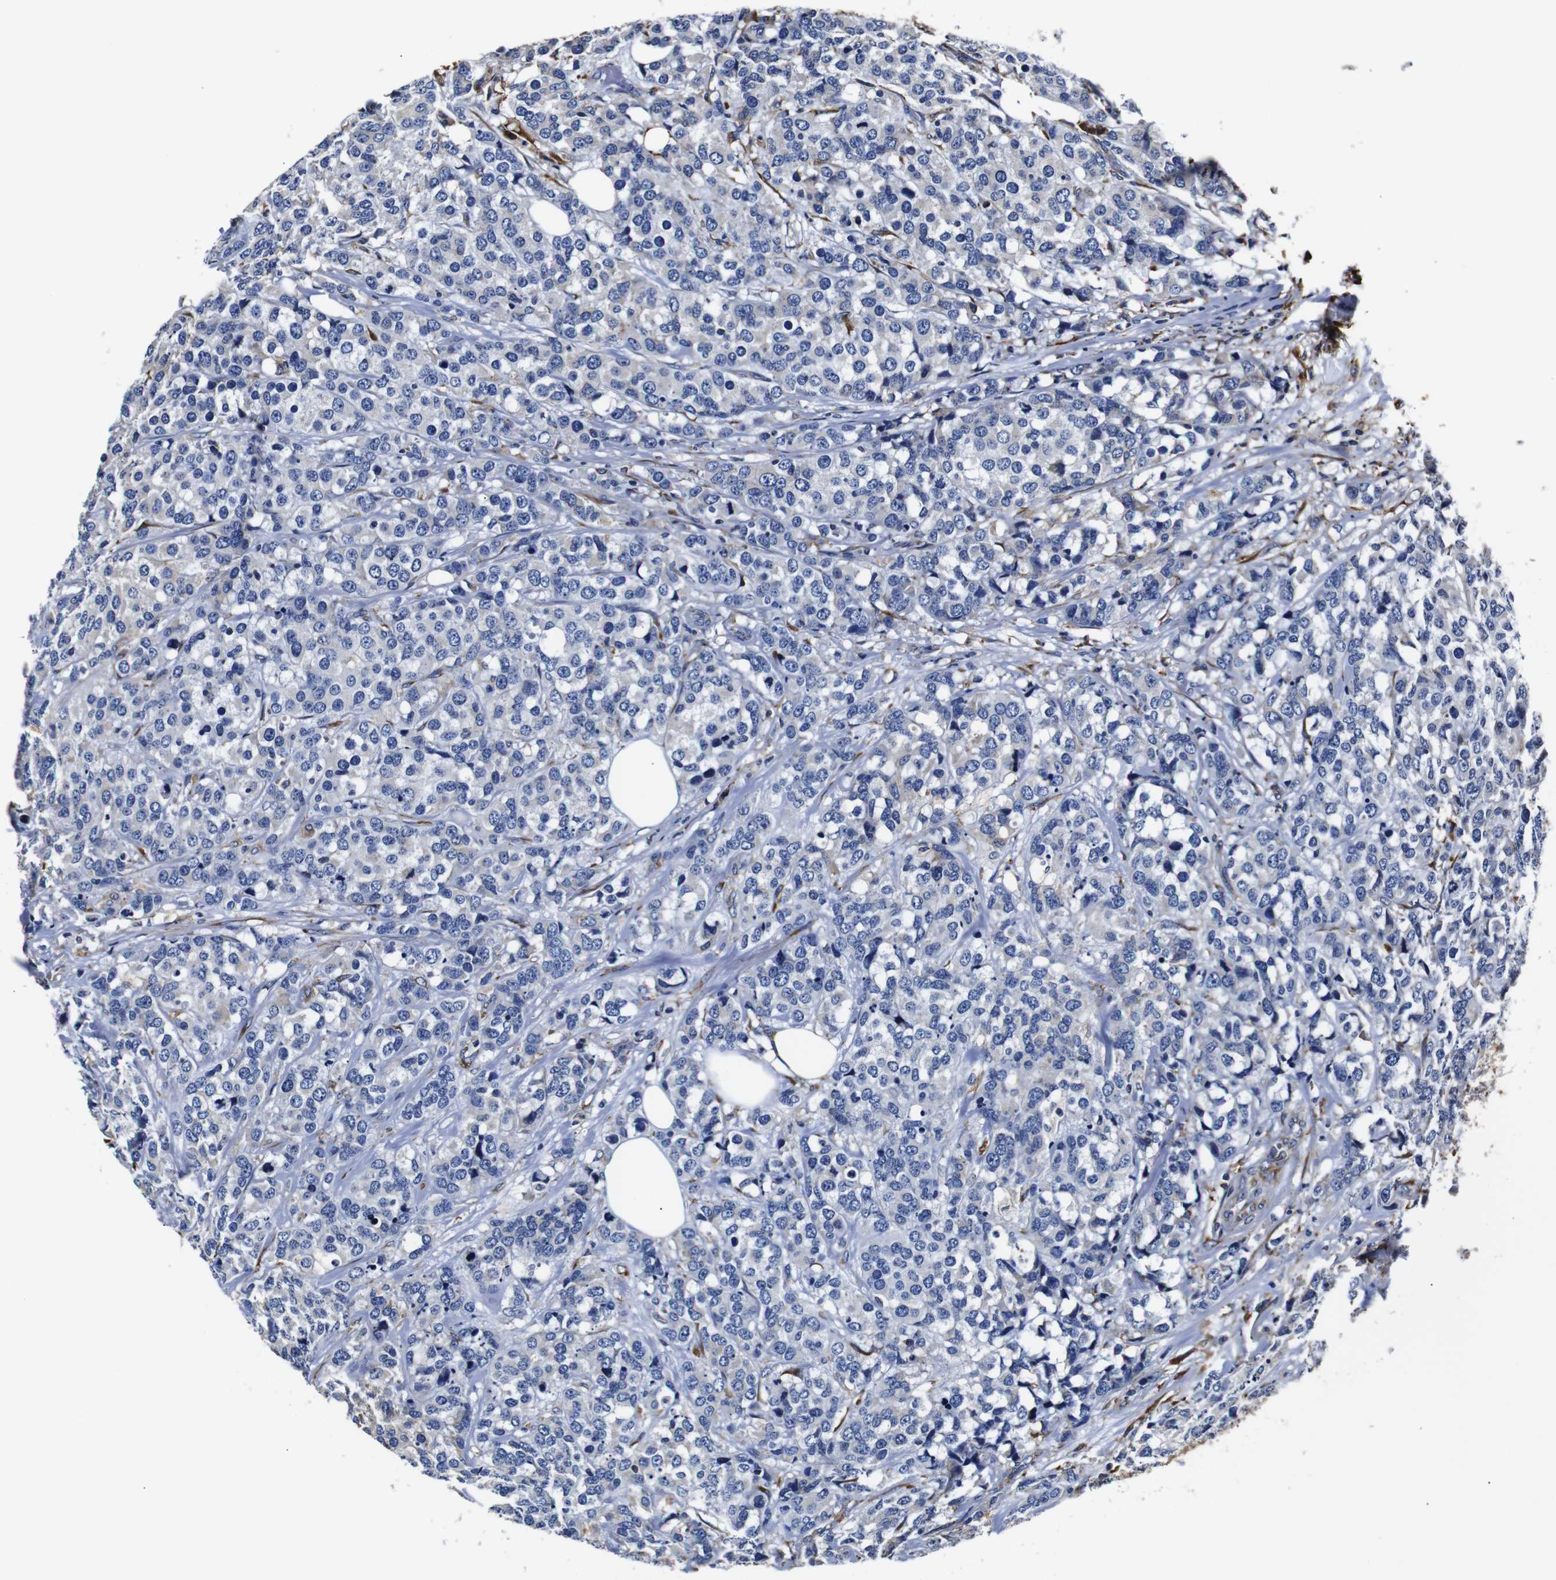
{"staining": {"intensity": "negative", "quantity": "none", "location": "none"}, "tissue": "breast cancer", "cell_type": "Tumor cells", "image_type": "cancer", "snomed": [{"axis": "morphology", "description": "Lobular carcinoma"}, {"axis": "topography", "description": "Breast"}], "caption": "Breast lobular carcinoma stained for a protein using immunohistochemistry reveals no positivity tumor cells.", "gene": "PPIB", "patient": {"sex": "female", "age": 59}}